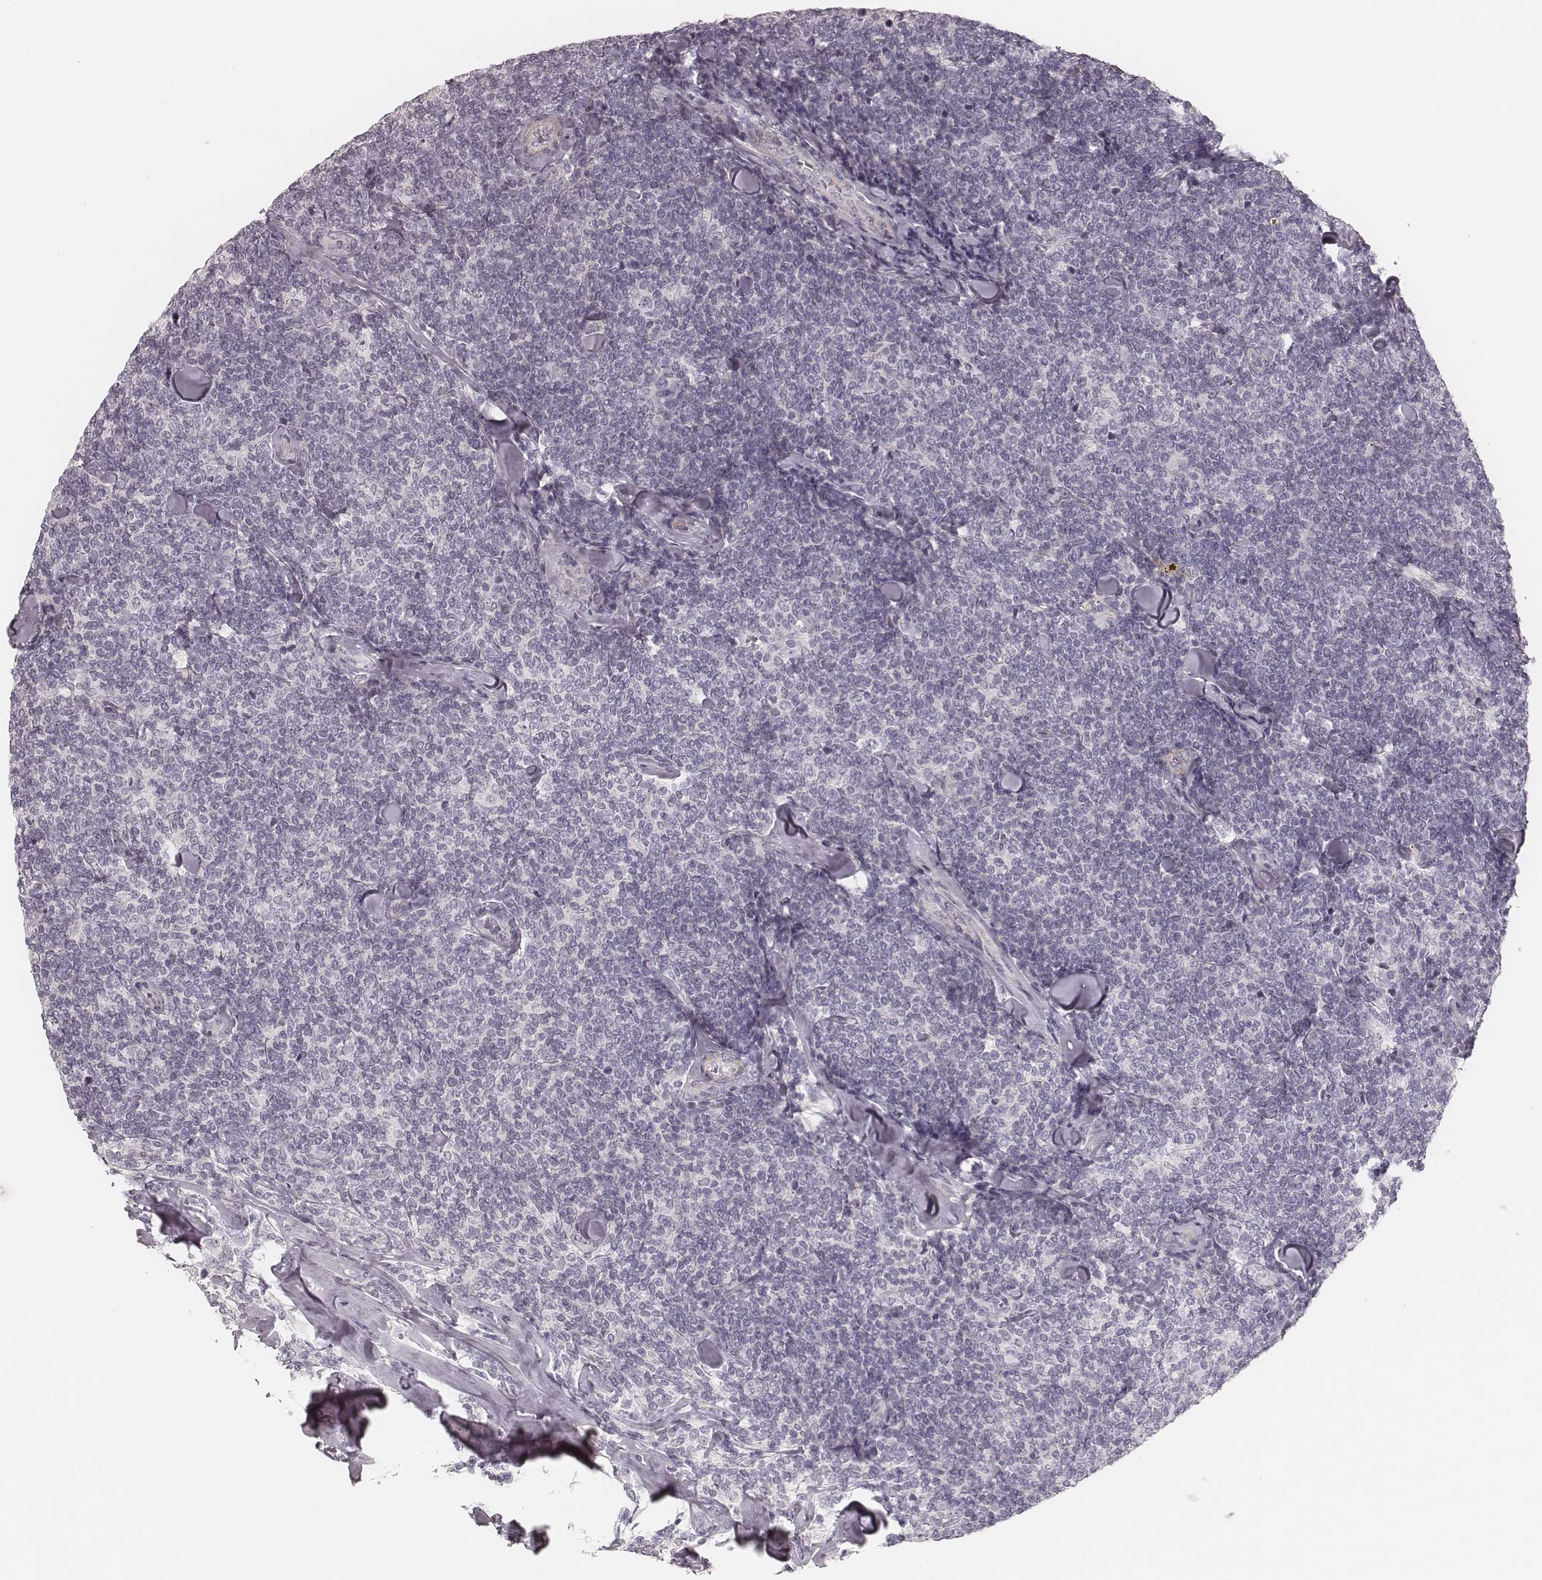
{"staining": {"intensity": "negative", "quantity": "none", "location": "none"}, "tissue": "lymphoma", "cell_type": "Tumor cells", "image_type": "cancer", "snomed": [{"axis": "morphology", "description": "Malignant lymphoma, non-Hodgkin's type, Low grade"}, {"axis": "topography", "description": "Lymph node"}], "caption": "Tumor cells are negative for protein expression in human low-grade malignant lymphoma, non-Hodgkin's type. Nuclei are stained in blue.", "gene": "SPATA24", "patient": {"sex": "female", "age": 56}}